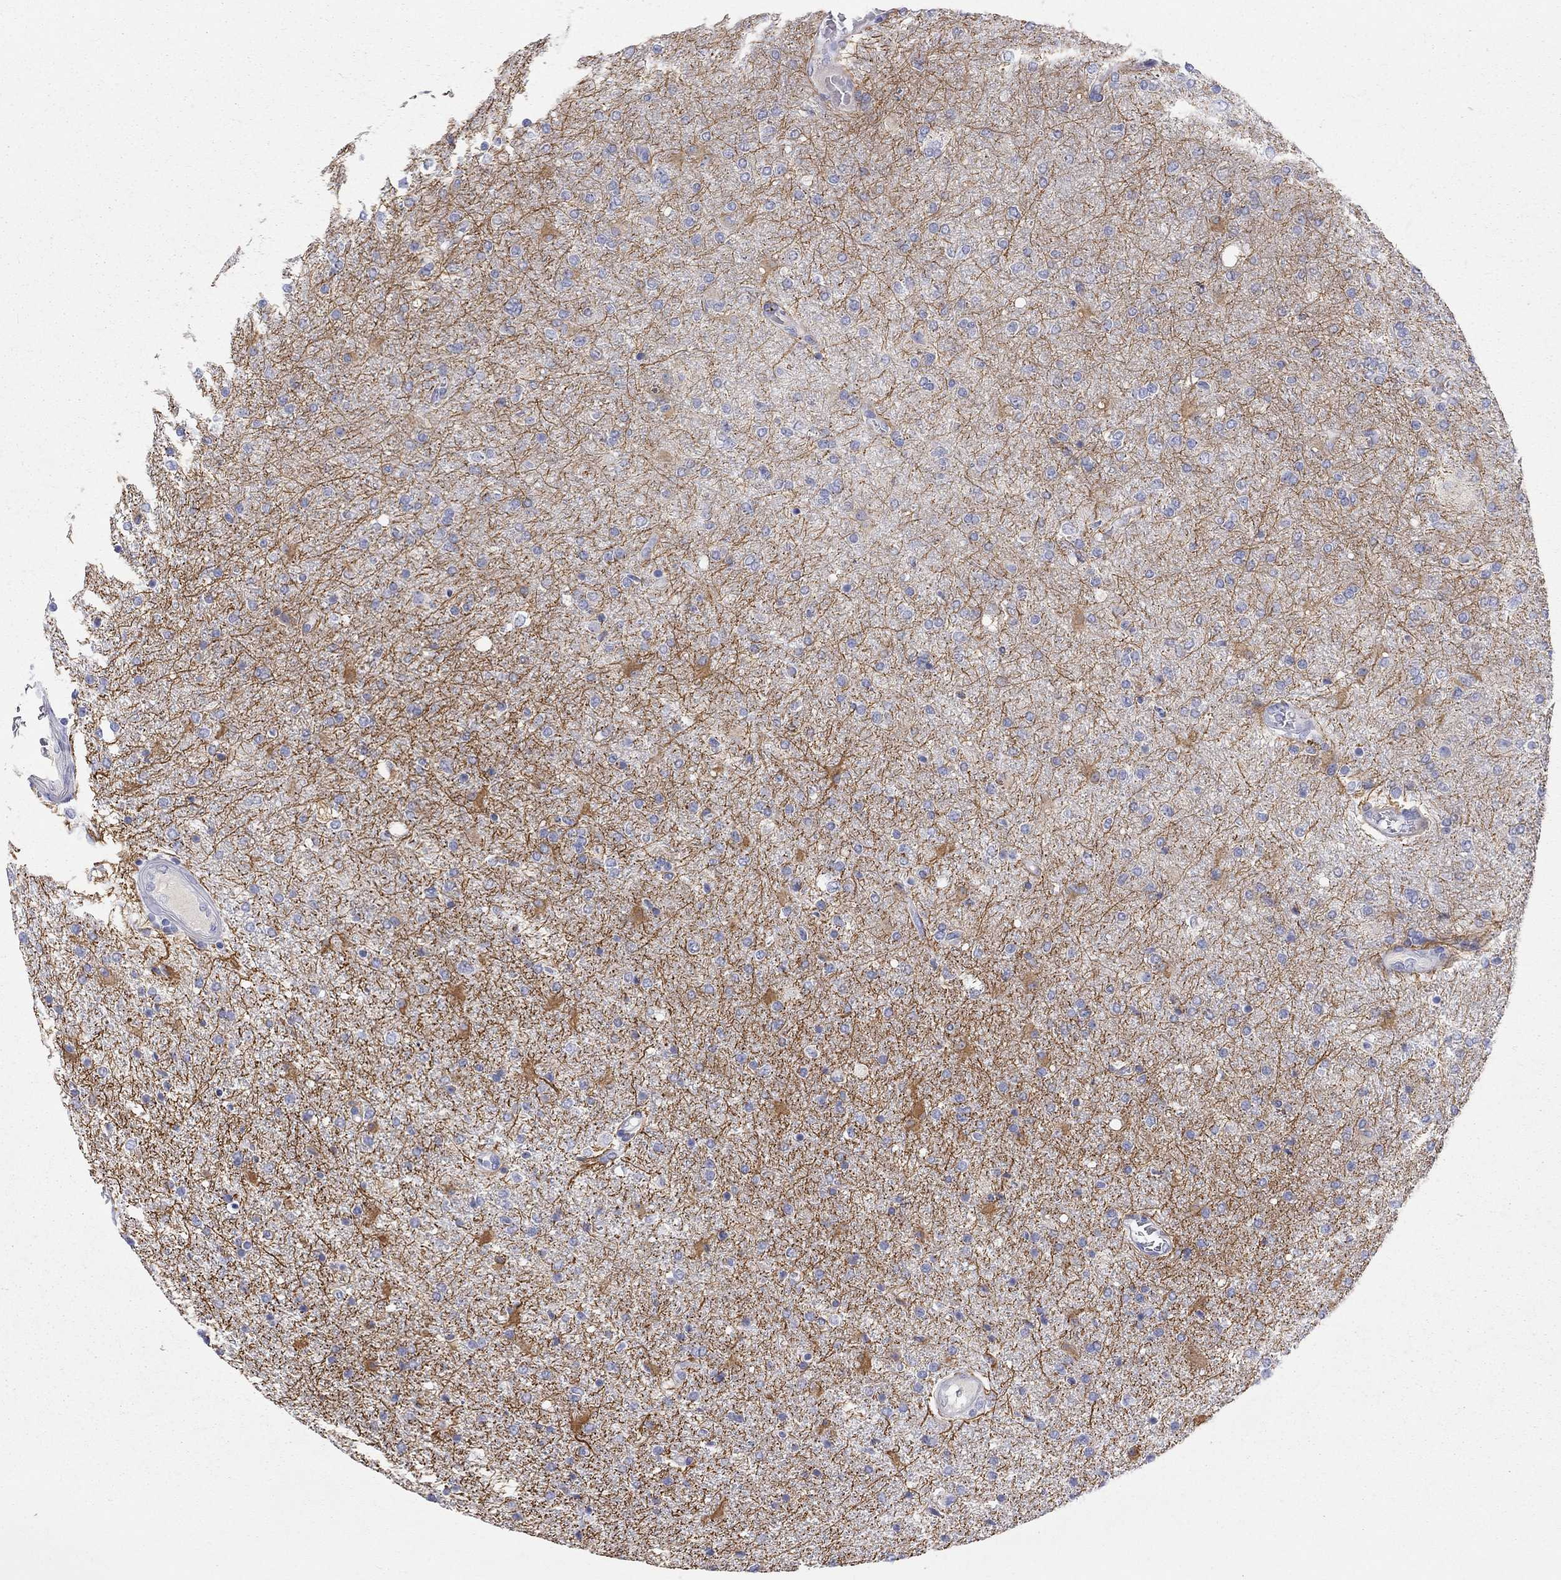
{"staining": {"intensity": "negative", "quantity": "none", "location": "none"}, "tissue": "glioma", "cell_type": "Tumor cells", "image_type": "cancer", "snomed": [{"axis": "morphology", "description": "Glioma, malignant, High grade"}, {"axis": "topography", "description": "Cerebral cortex"}], "caption": "Tumor cells show no significant protein expression in malignant high-grade glioma. Brightfield microscopy of IHC stained with DAB (brown) and hematoxylin (blue), captured at high magnification.", "gene": "PCDHGC5", "patient": {"sex": "male", "age": 70}}